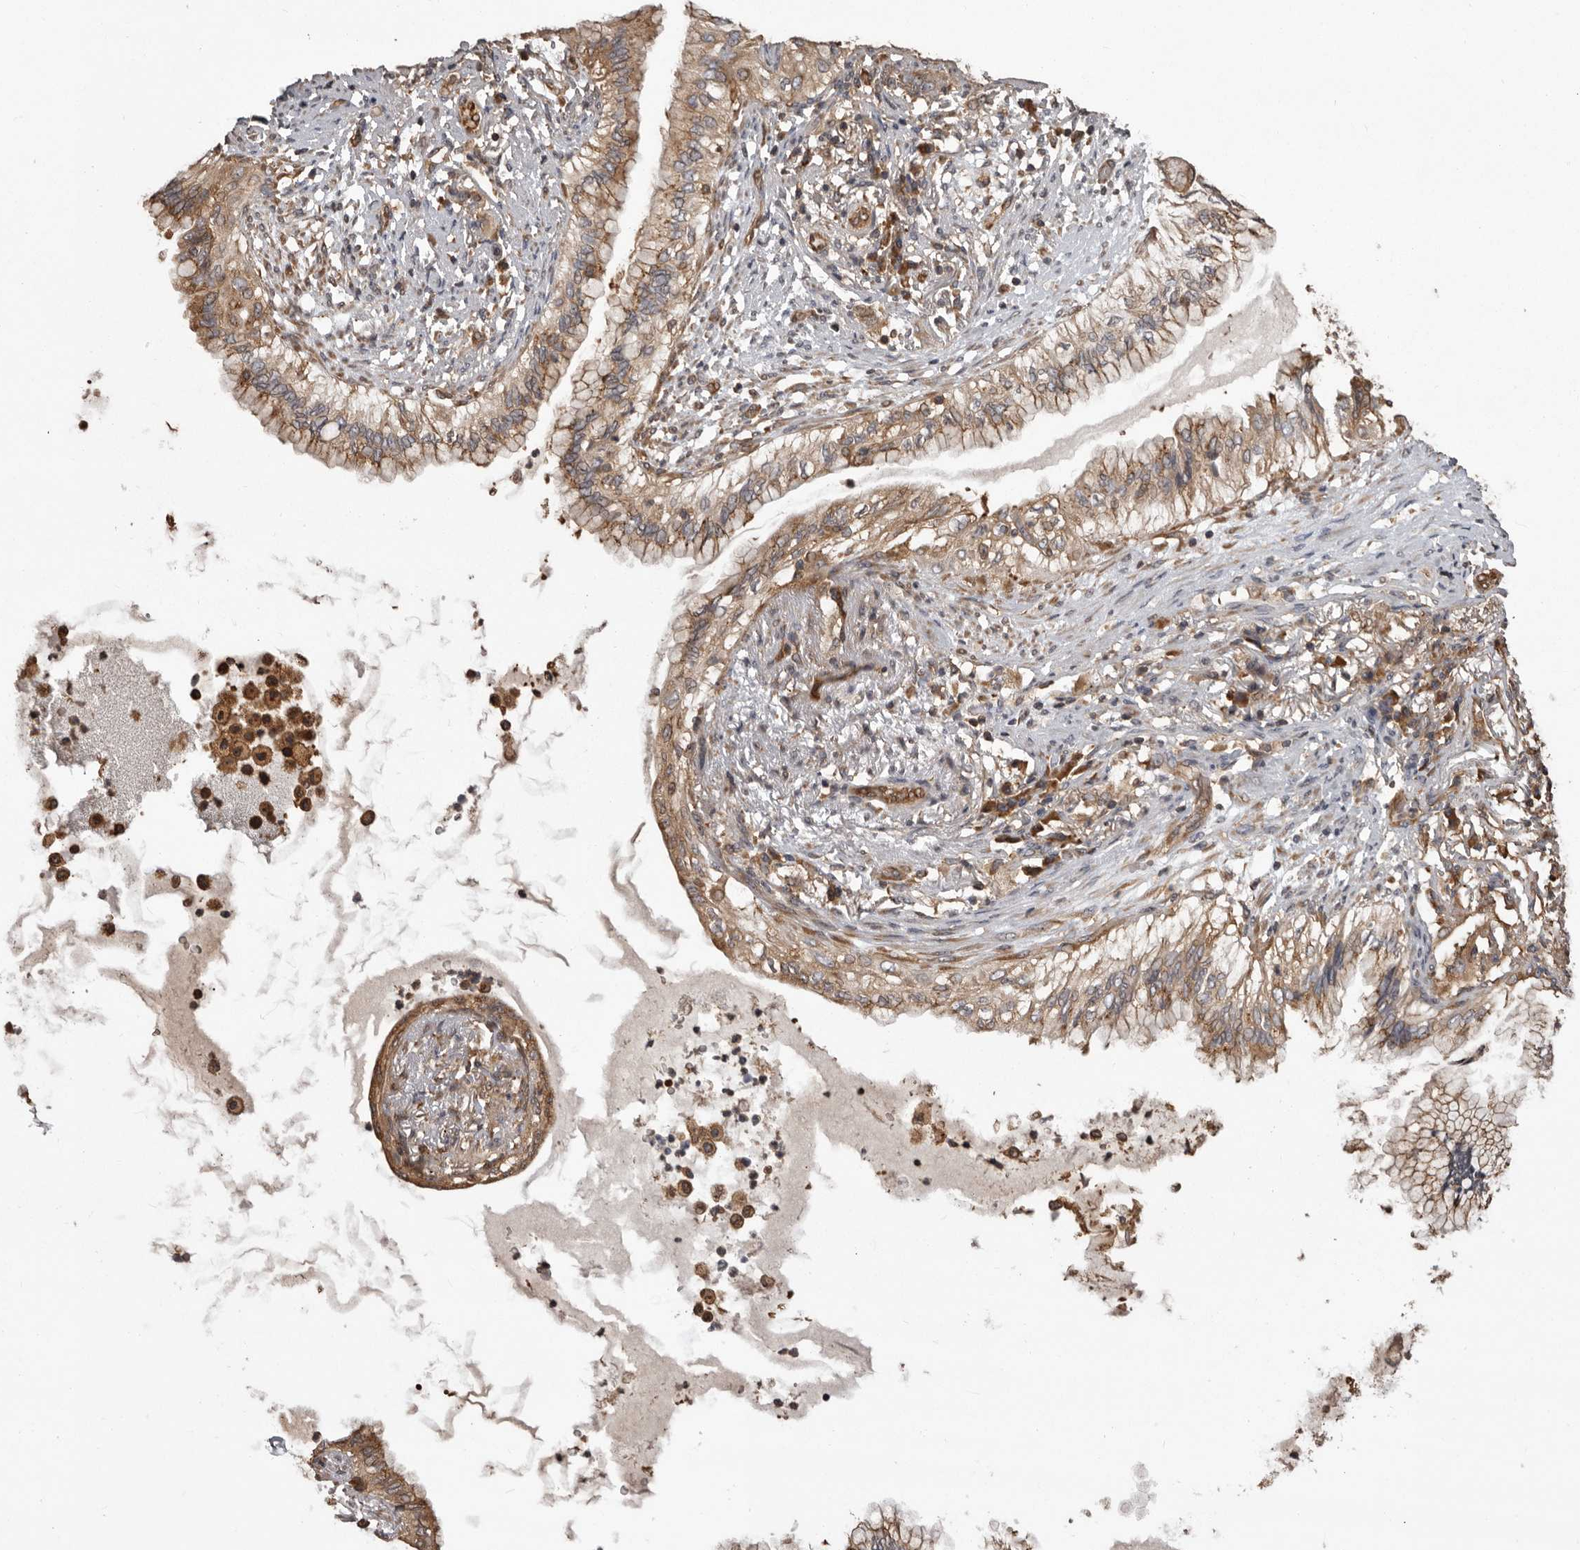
{"staining": {"intensity": "moderate", "quantity": ">75%", "location": "cytoplasmic/membranous"}, "tissue": "lung cancer", "cell_type": "Tumor cells", "image_type": "cancer", "snomed": [{"axis": "morphology", "description": "Adenocarcinoma, NOS"}, {"axis": "topography", "description": "Lung"}], "caption": "Protein staining by IHC reveals moderate cytoplasmic/membranous staining in approximately >75% of tumor cells in lung cancer.", "gene": "DARS1", "patient": {"sex": "female", "age": 70}}